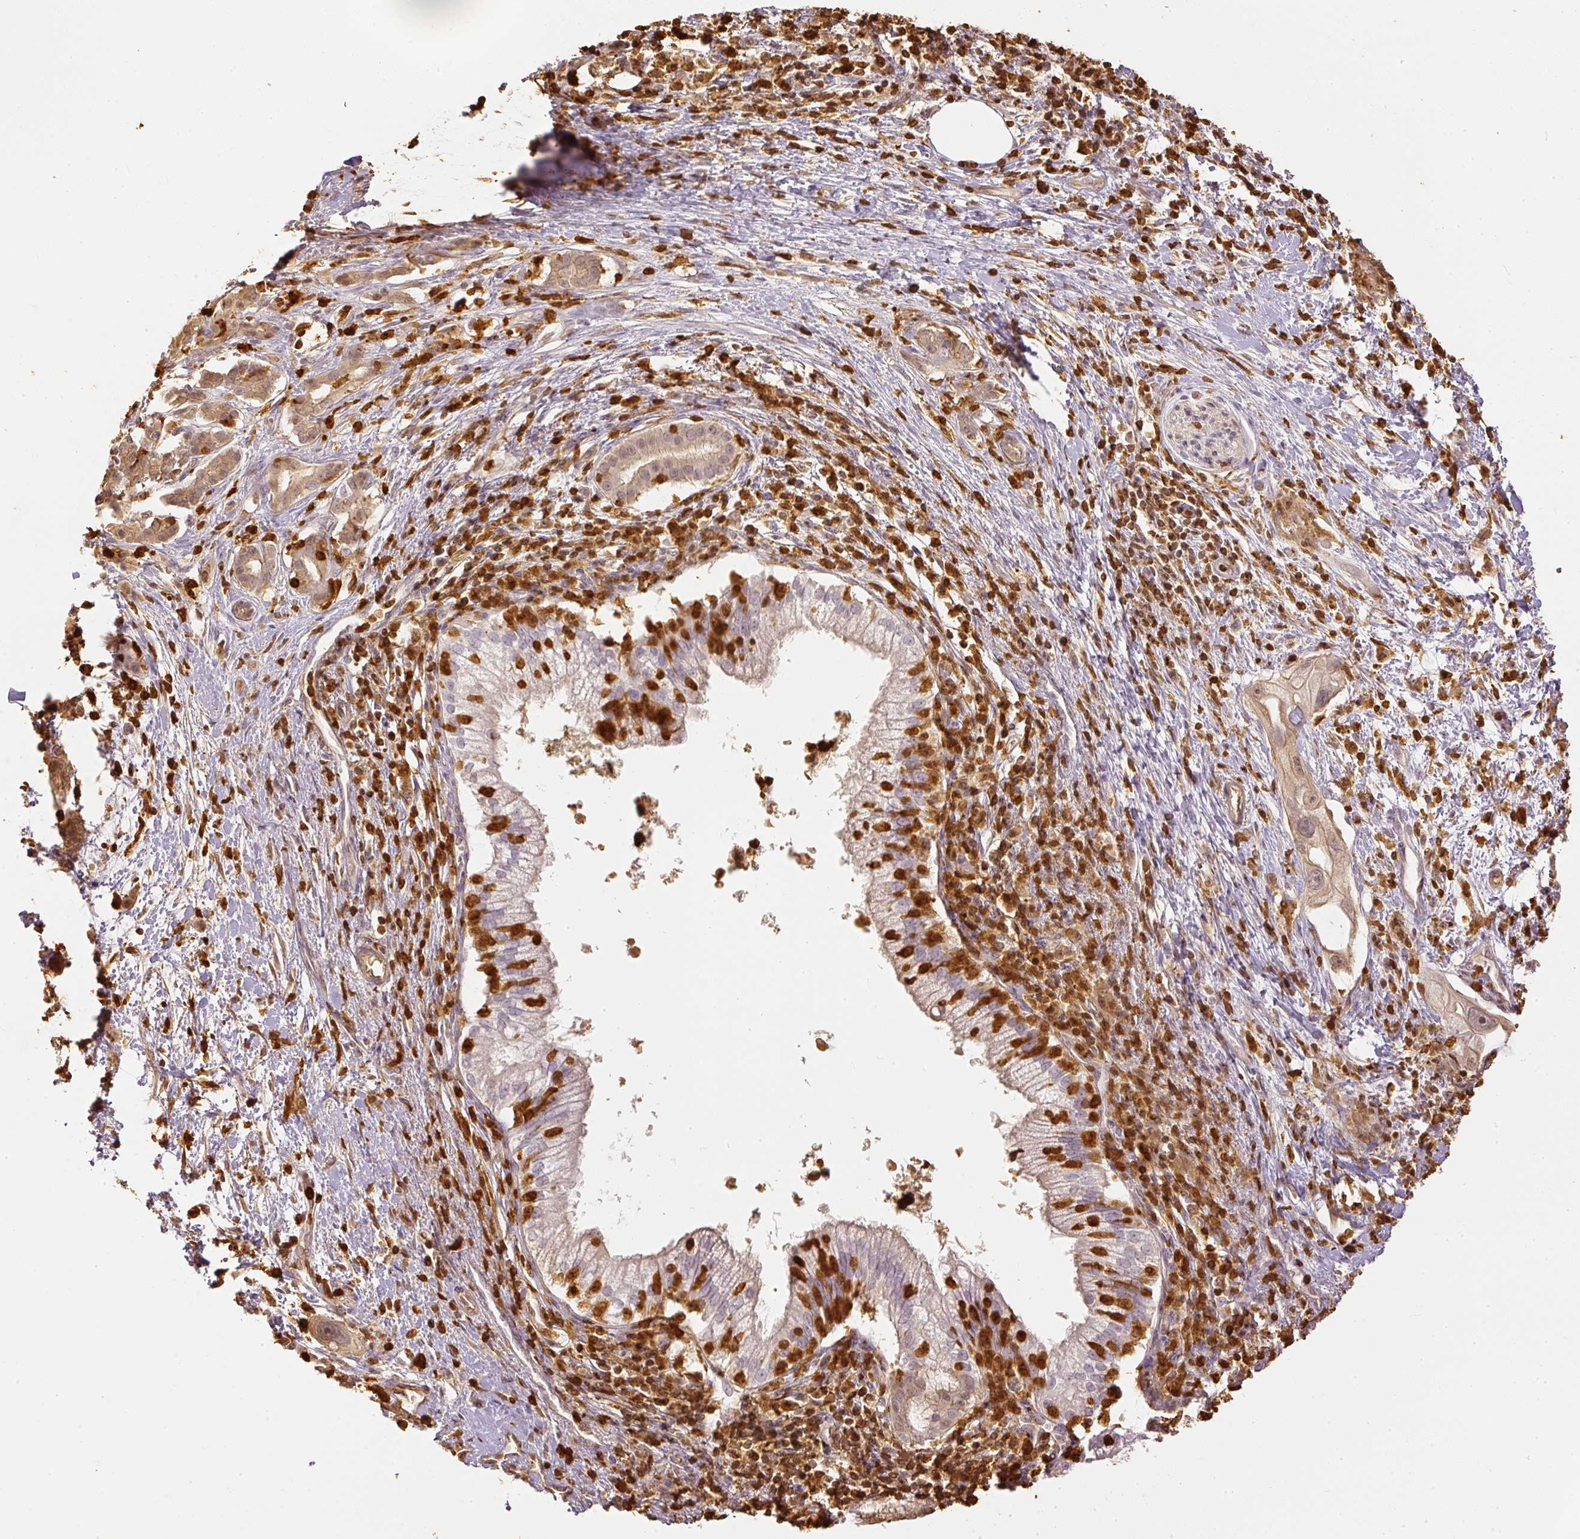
{"staining": {"intensity": "weak", "quantity": "25%-75%", "location": "cytoplasmic/membranous,nuclear"}, "tissue": "pancreatic cancer", "cell_type": "Tumor cells", "image_type": "cancer", "snomed": [{"axis": "morphology", "description": "Adenocarcinoma, NOS"}, {"axis": "topography", "description": "Pancreas"}], "caption": "Adenocarcinoma (pancreatic) stained for a protein demonstrates weak cytoplasmic/membranous and nuclear positivity in tumor cells.", "gene": "PFN1", "patient": {"sex": "male", "age": 70}}